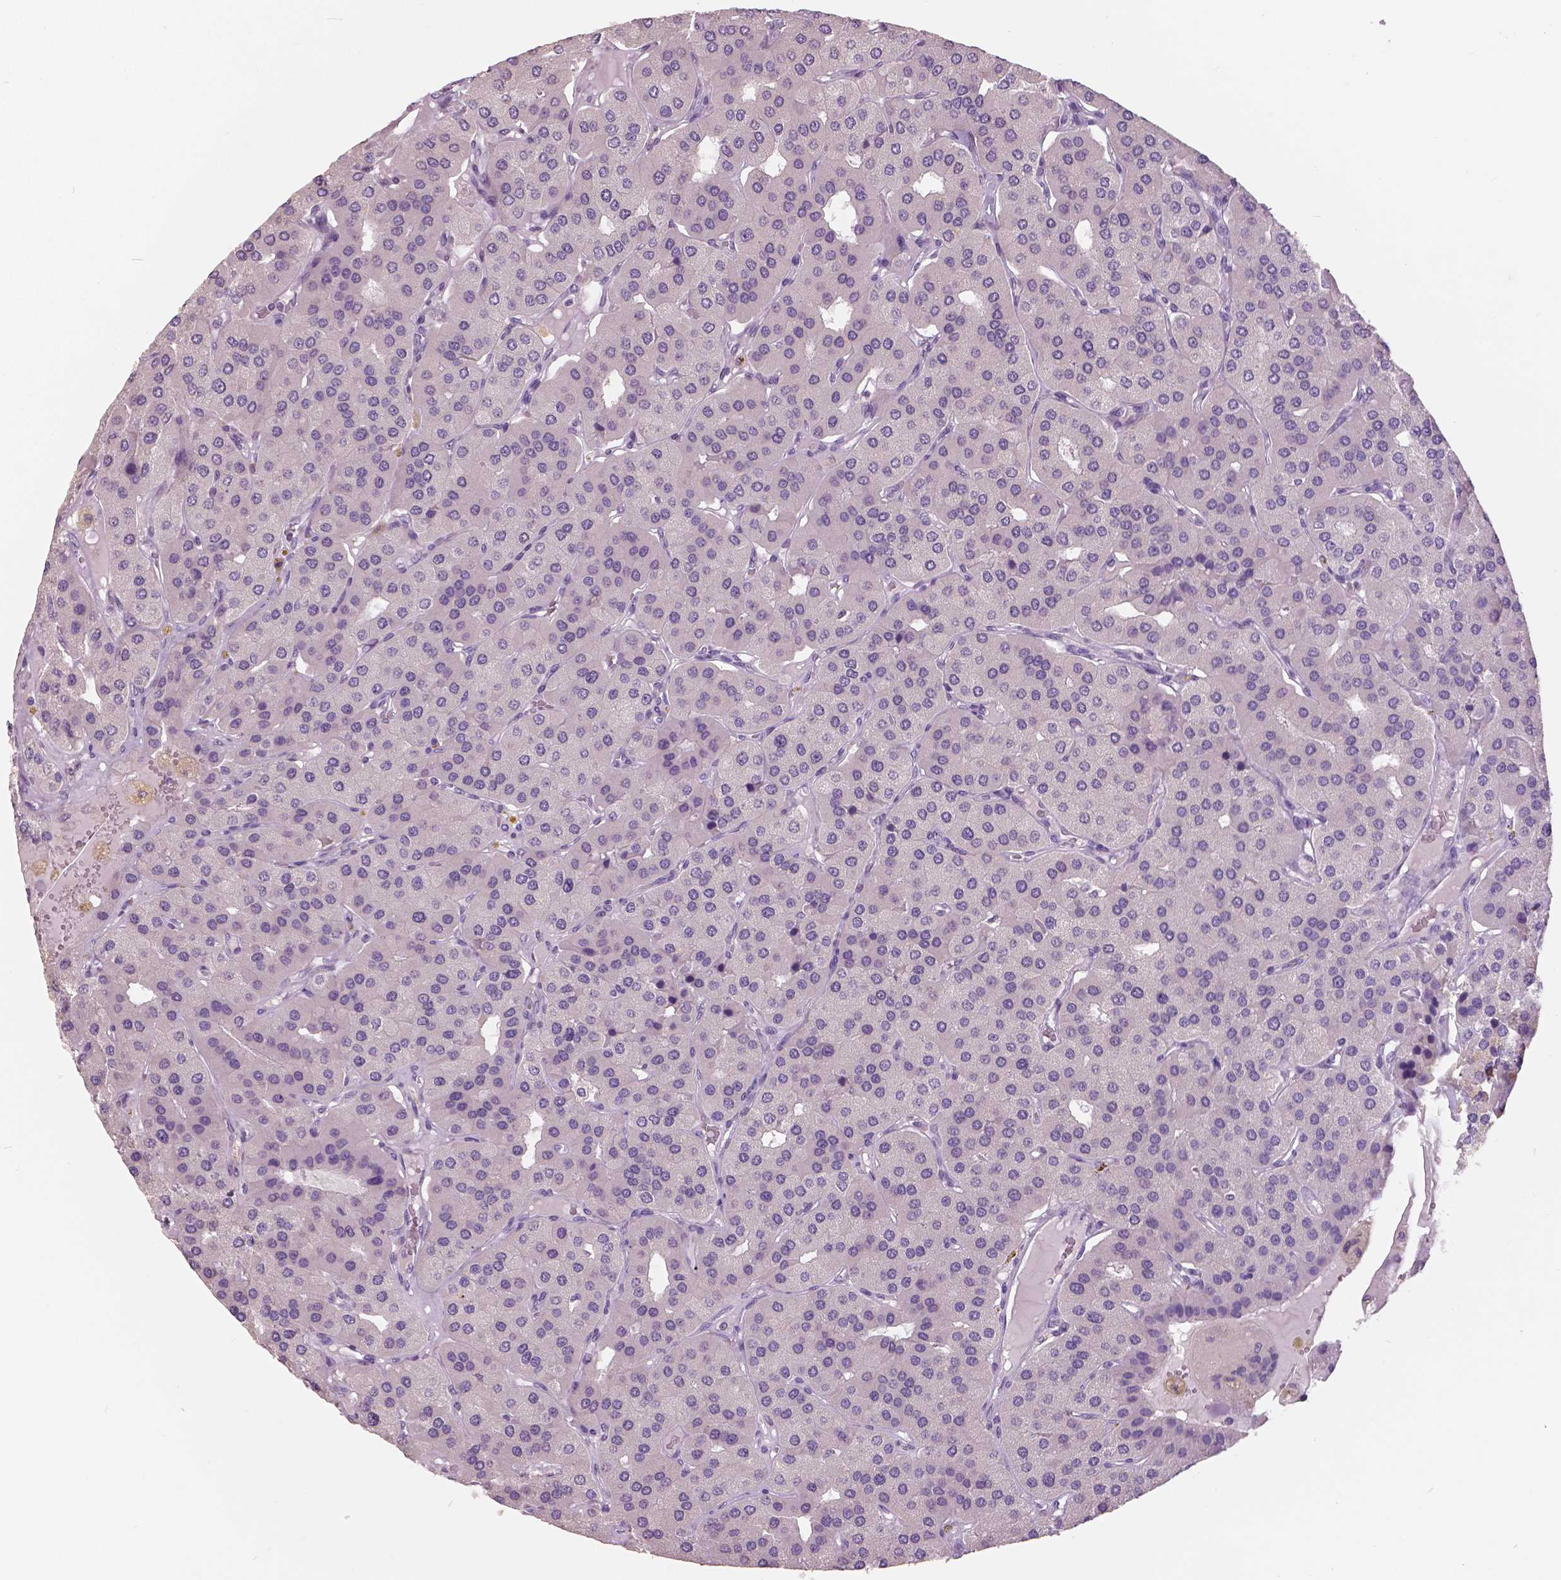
{"staining": {"intensity": "negative", "quantity": "none", "location": "none"}, "tissue": "parathyroid gland", "cell_type": "Glandular cells", "image_type": "normal", "snomed": [{"axis": "morphology", "description": "Normal tissue, NOS"}, {"axis": "morphology", "description": "Adenoma, NOS"}, {"axis": "topography", "description": "Parathyroid gland"}], "caption": "Glandular cells show no significant positivity in benign parathyroid gland. (DAB (3,3'-diaminobenzidine) immunohistochemistry with hematoxylin counter stain).", "gene": "GRIN2A", "patient": {"sex": "female", "age": 86}}